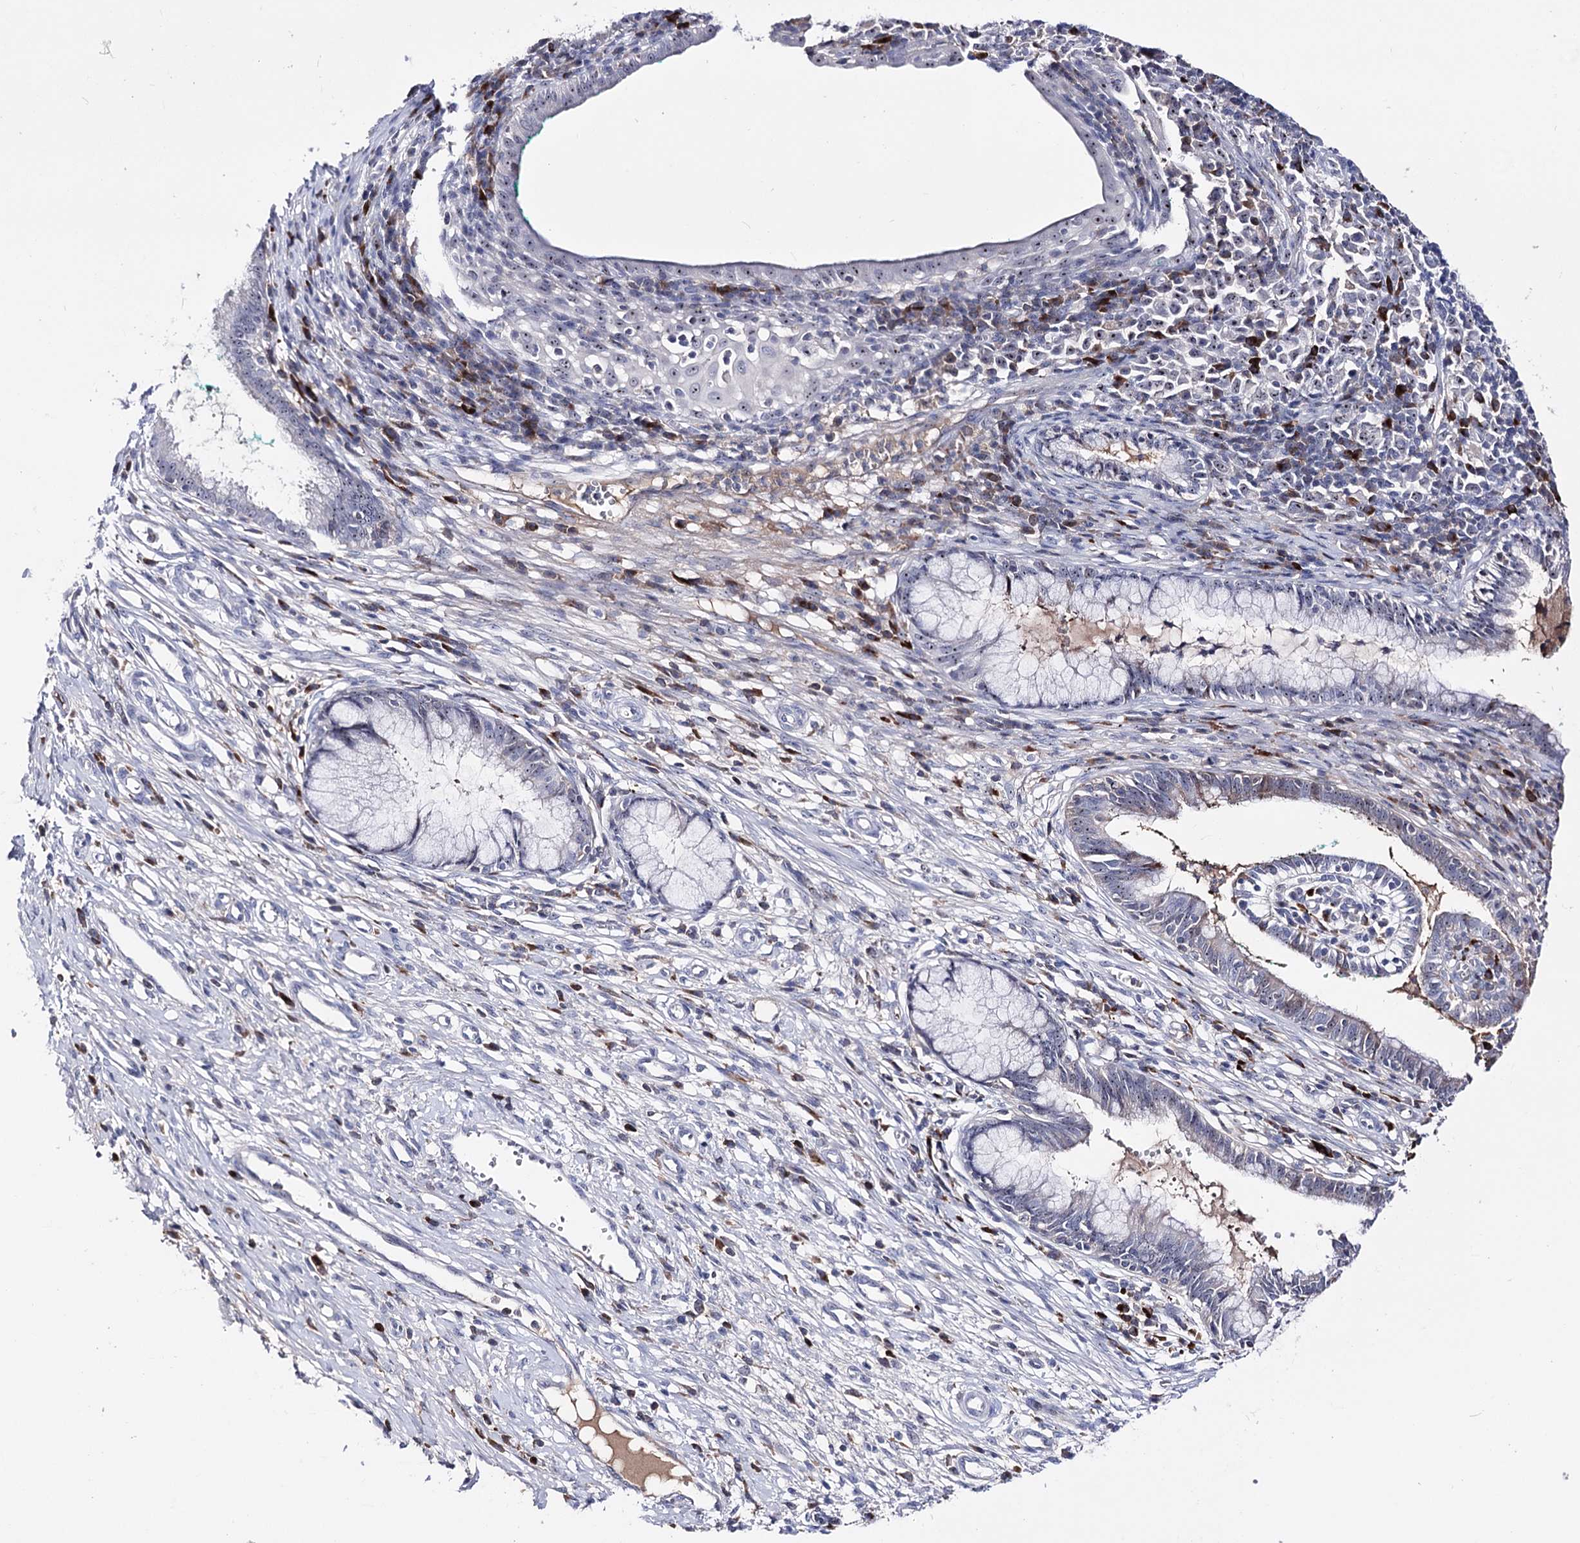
{"staining": {"intensity": "negative", "quantity": "none", "location": "none"}, "tissue": "cervix", "cell_type": "Glandular cells", "image_type": "normal", "snomed": [{"axis": "morphology", "description": "Normal tissue, NOS"}, {"axis": "morphology", "description": "Adenocarcinoma, NOS"}, {"axis": "topography", "description": "Cervix"}], "caption": "IHC histopathology image of benign cervix: cervix stained with DAB displays no significant protein staining in glandular cells. (DAB immunohistochemistry (IHC) with hematoxylin counter stain).", "gene": "PCGF5", "patient": {"sex": "female", "age": 29}}